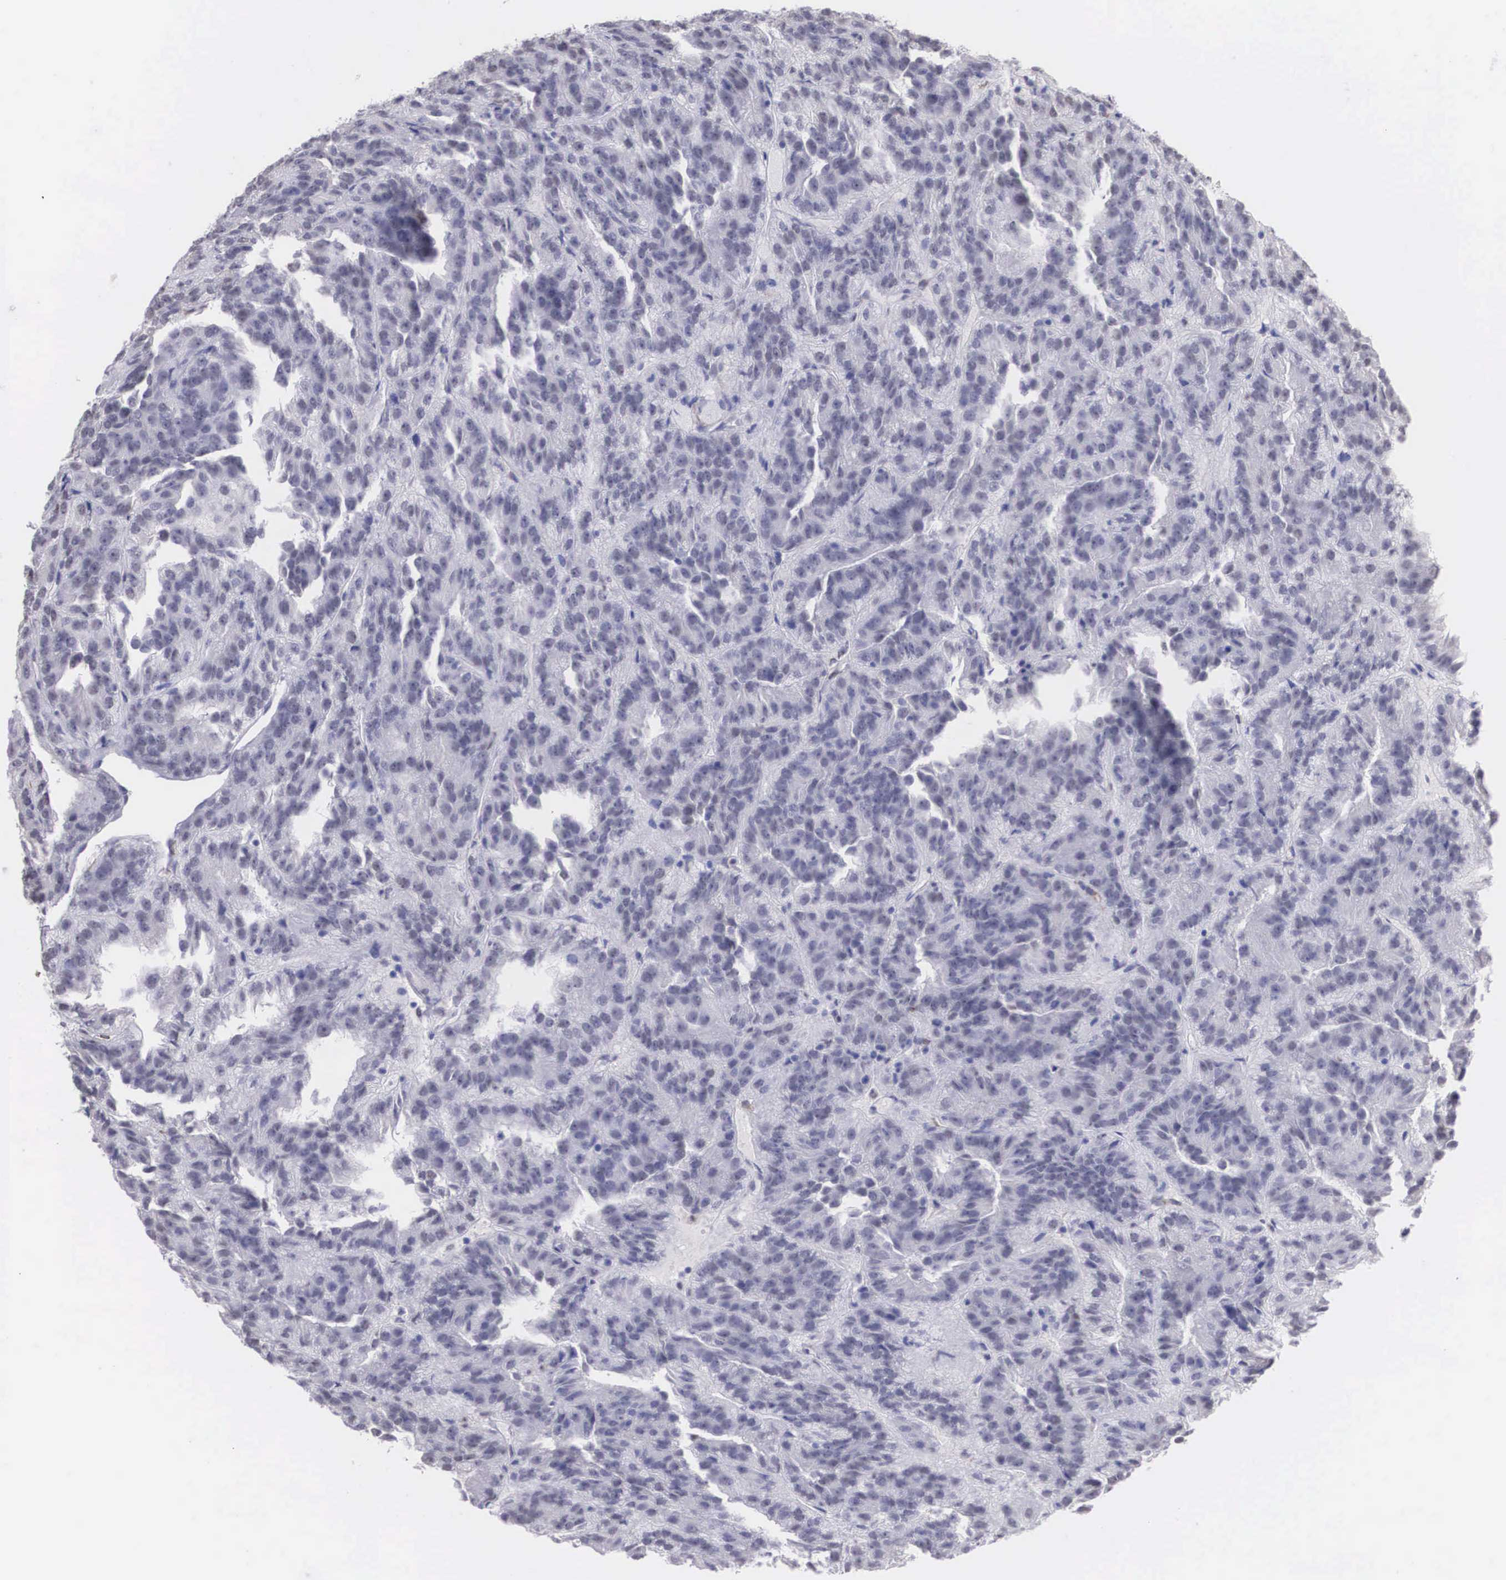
{"staining": {"intensity": "negative", "quantity": "none", "location": "none"}, "tissue": "renal cancer", "cell_type": "Tumor cells", "image_type": "cancer", "snomed": [{"axis": "morphology", "description": "Adenocarcinoma, NOS"}, {"axis": "topography", "description": "Kidney"}], "caption": "Human renal cancer (adenocarcinoma) stained for a protein using immunohistochemistry reveals no expression in tumor cells.", "gene": "ETV6", "patient": {"sex": "male", "age": 46}}